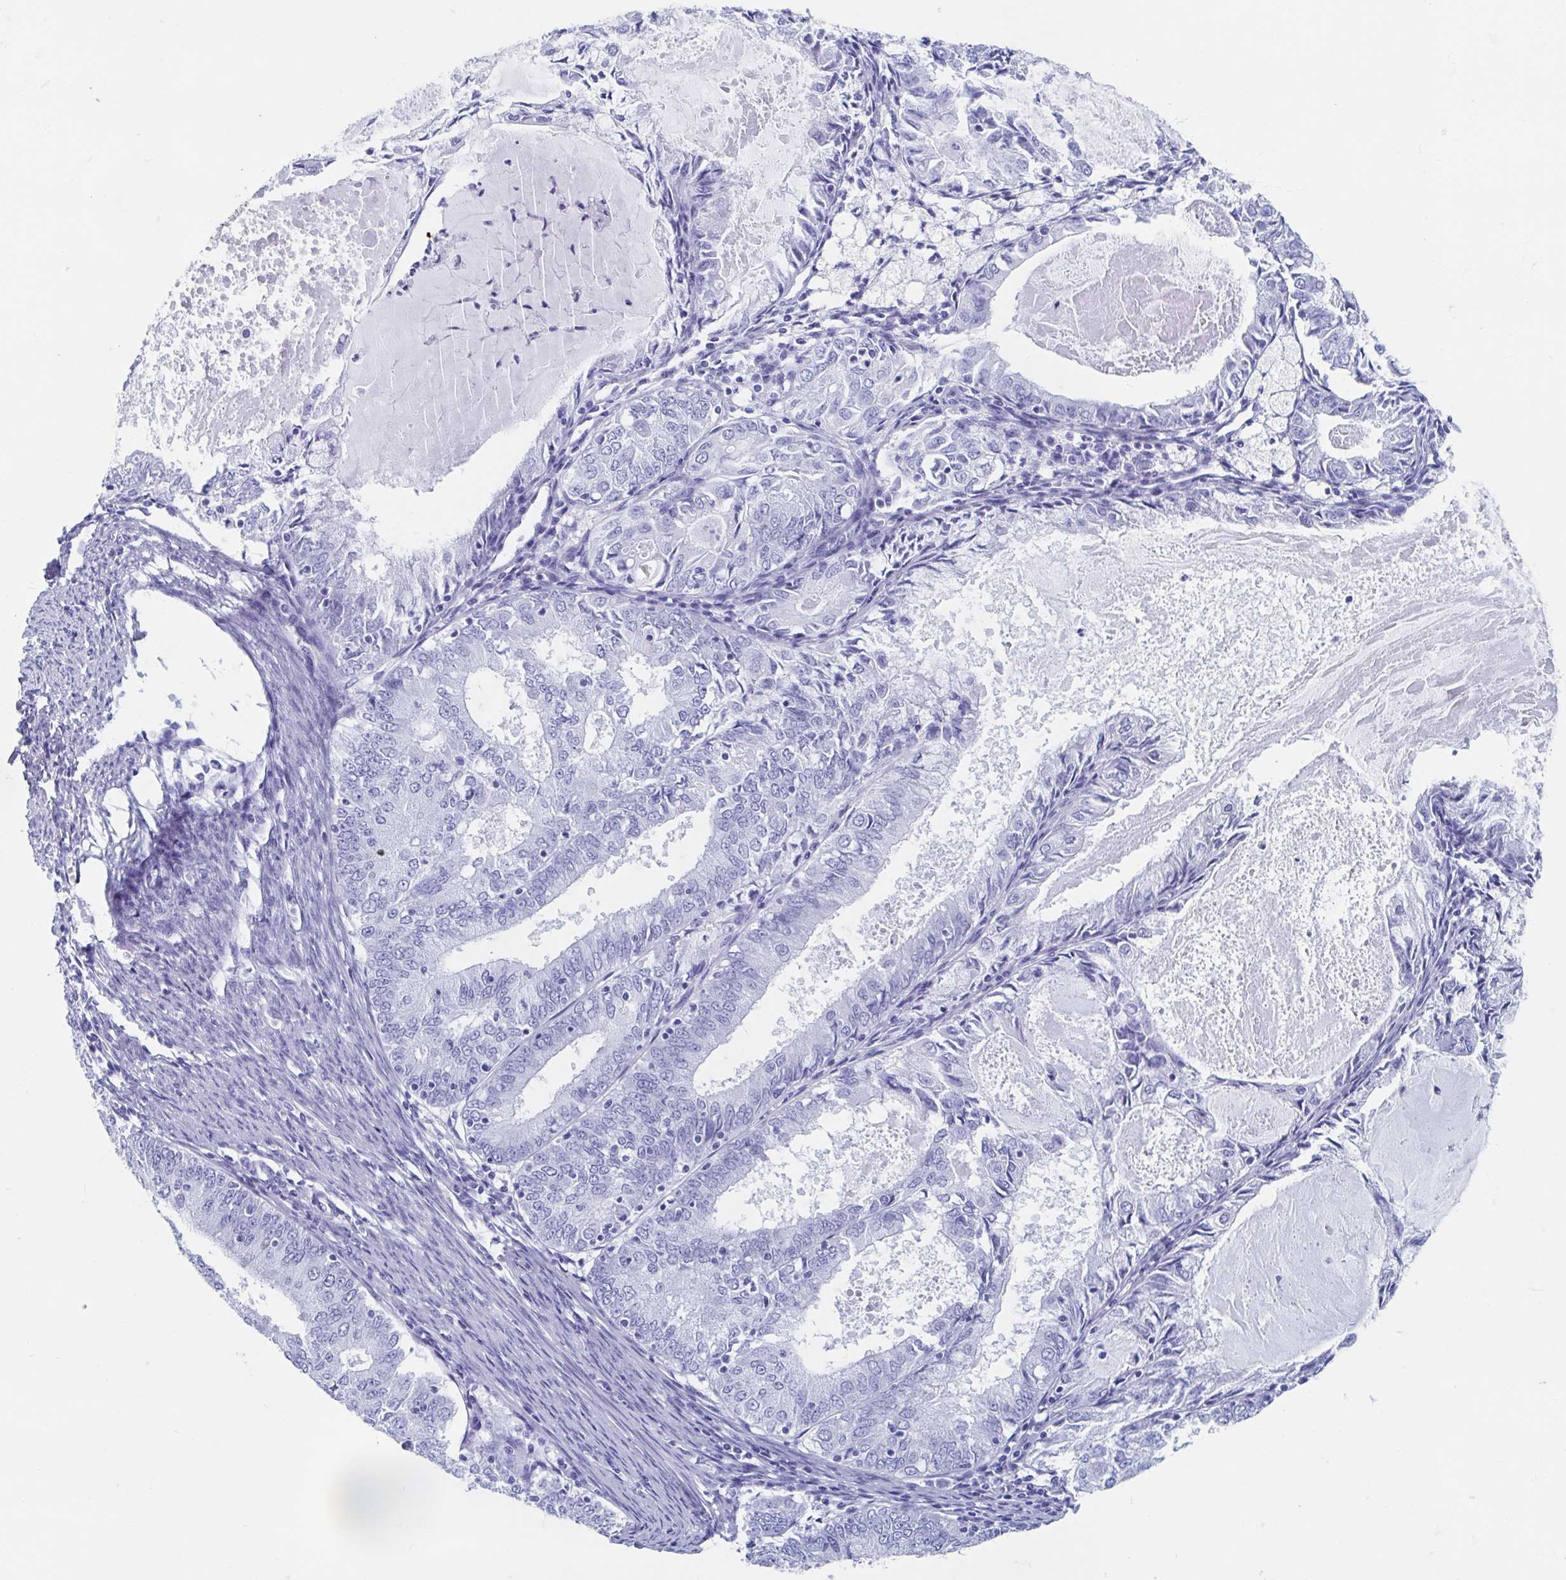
{"staining": {"intensity": "negative", "quantity": "none", "location": "none"}, "tissue": "endometrial cancer", "cell_type": "Tumor cells", "image_type": "cancer", "snomed": [{"axis": "morphology", "description": "Adenocarcinoma, NOS"}, {"axis": "topography", "description": "Endometrium"}], "caption": "A photomicrograph of human endometrial cancer (adenocarcinoma) is negative for staining in tumor cells.", "gene": "HDGFL1", "patient": {"sex": "female", "age": 57}}